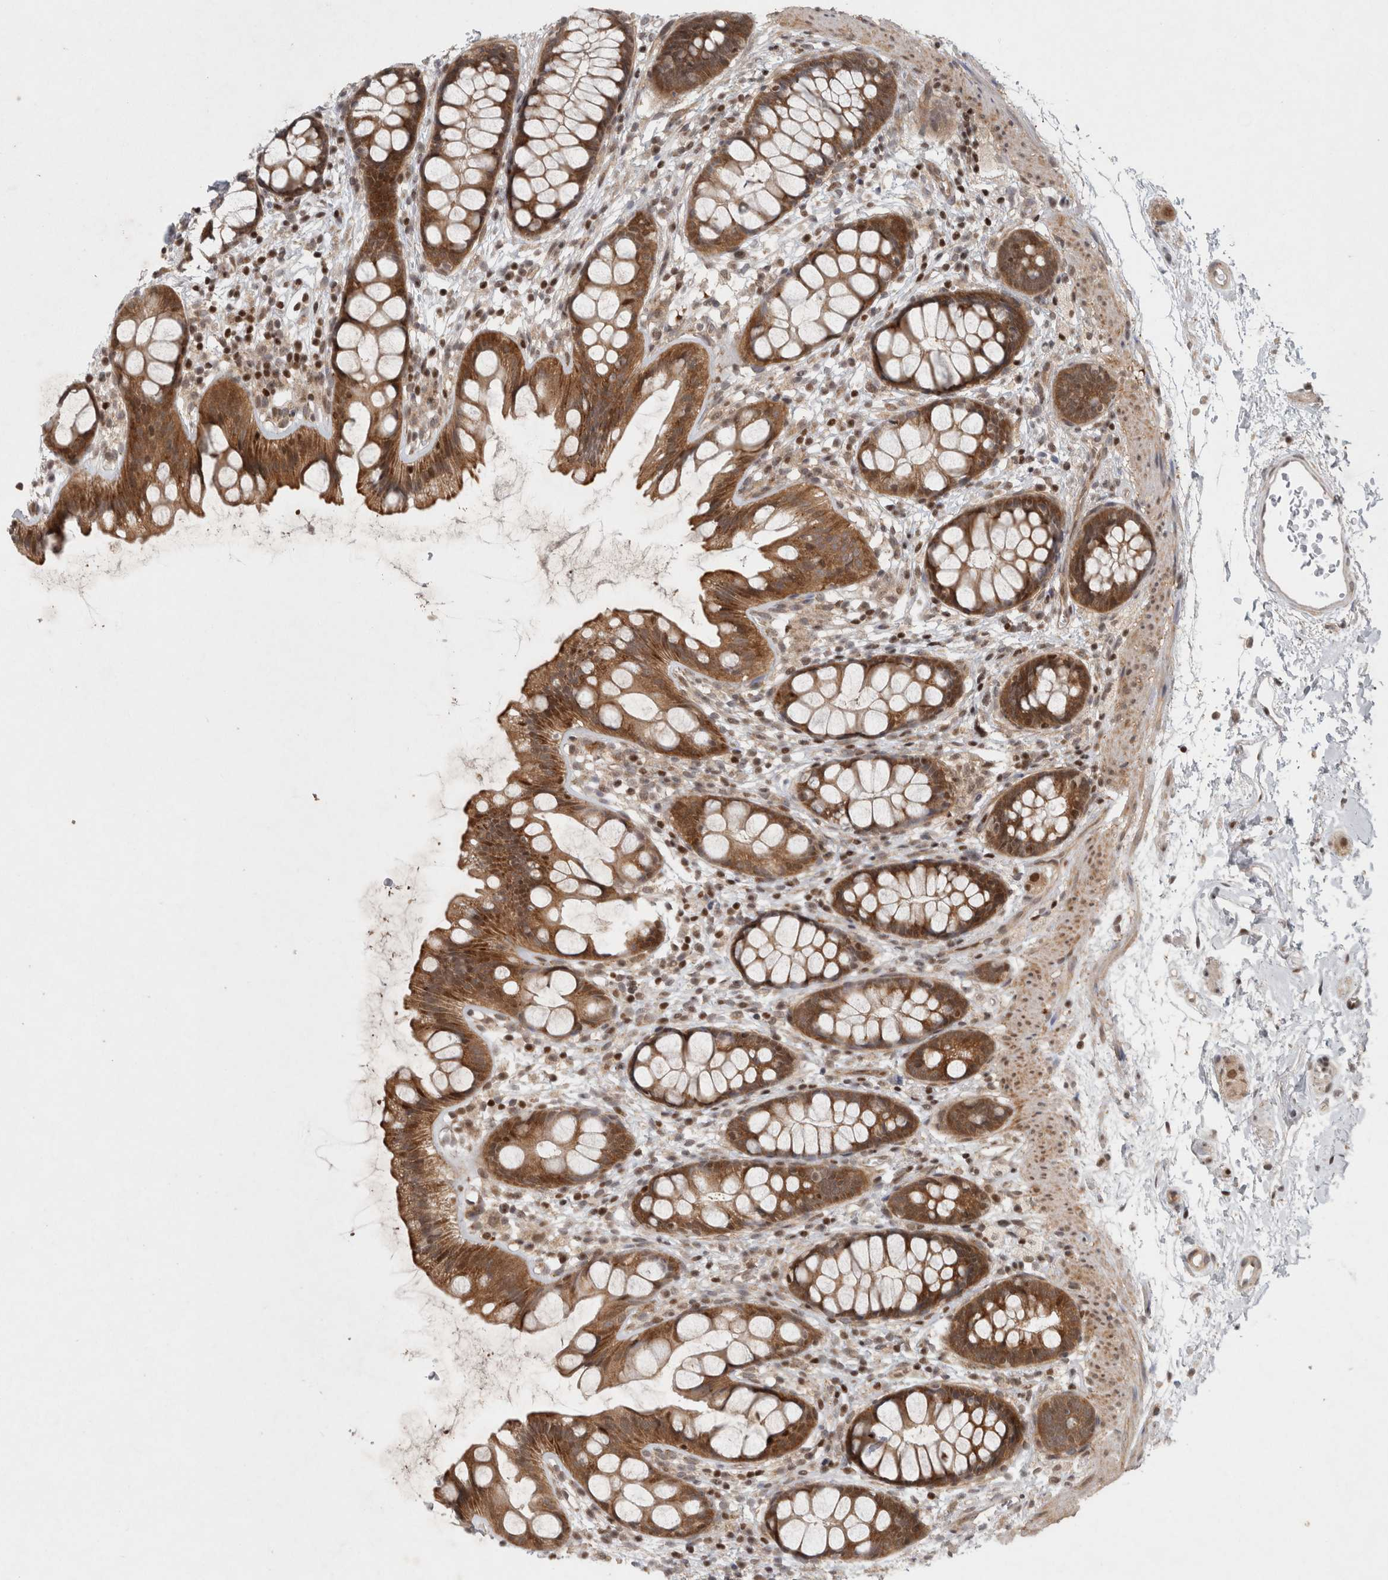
{"staining": {"intensity": "moderate", "quantity": ">75%", "location": "cytoplasmic/membranous"}, "tissue": "rectum", "cell_type": "Glandular cells", "image_type": "normal", "snomed": [{"axis": "morphology", "description": "Normal tissue, NOS"}, {"axis": "topography", "description": "Rectum"}], "caption": "A high-resolution micrograph shows immunohistochemistry staining of normal rectum, which shows moderate cytoplasmic/membranous staining in approximately >75% of glandular cells. Immunohistochemistry (ihc) stains the protein of interest in brown and the nuclei are stained blue.", "gene": "KDM8", "patient": {"sex": "female", "age": 65}}